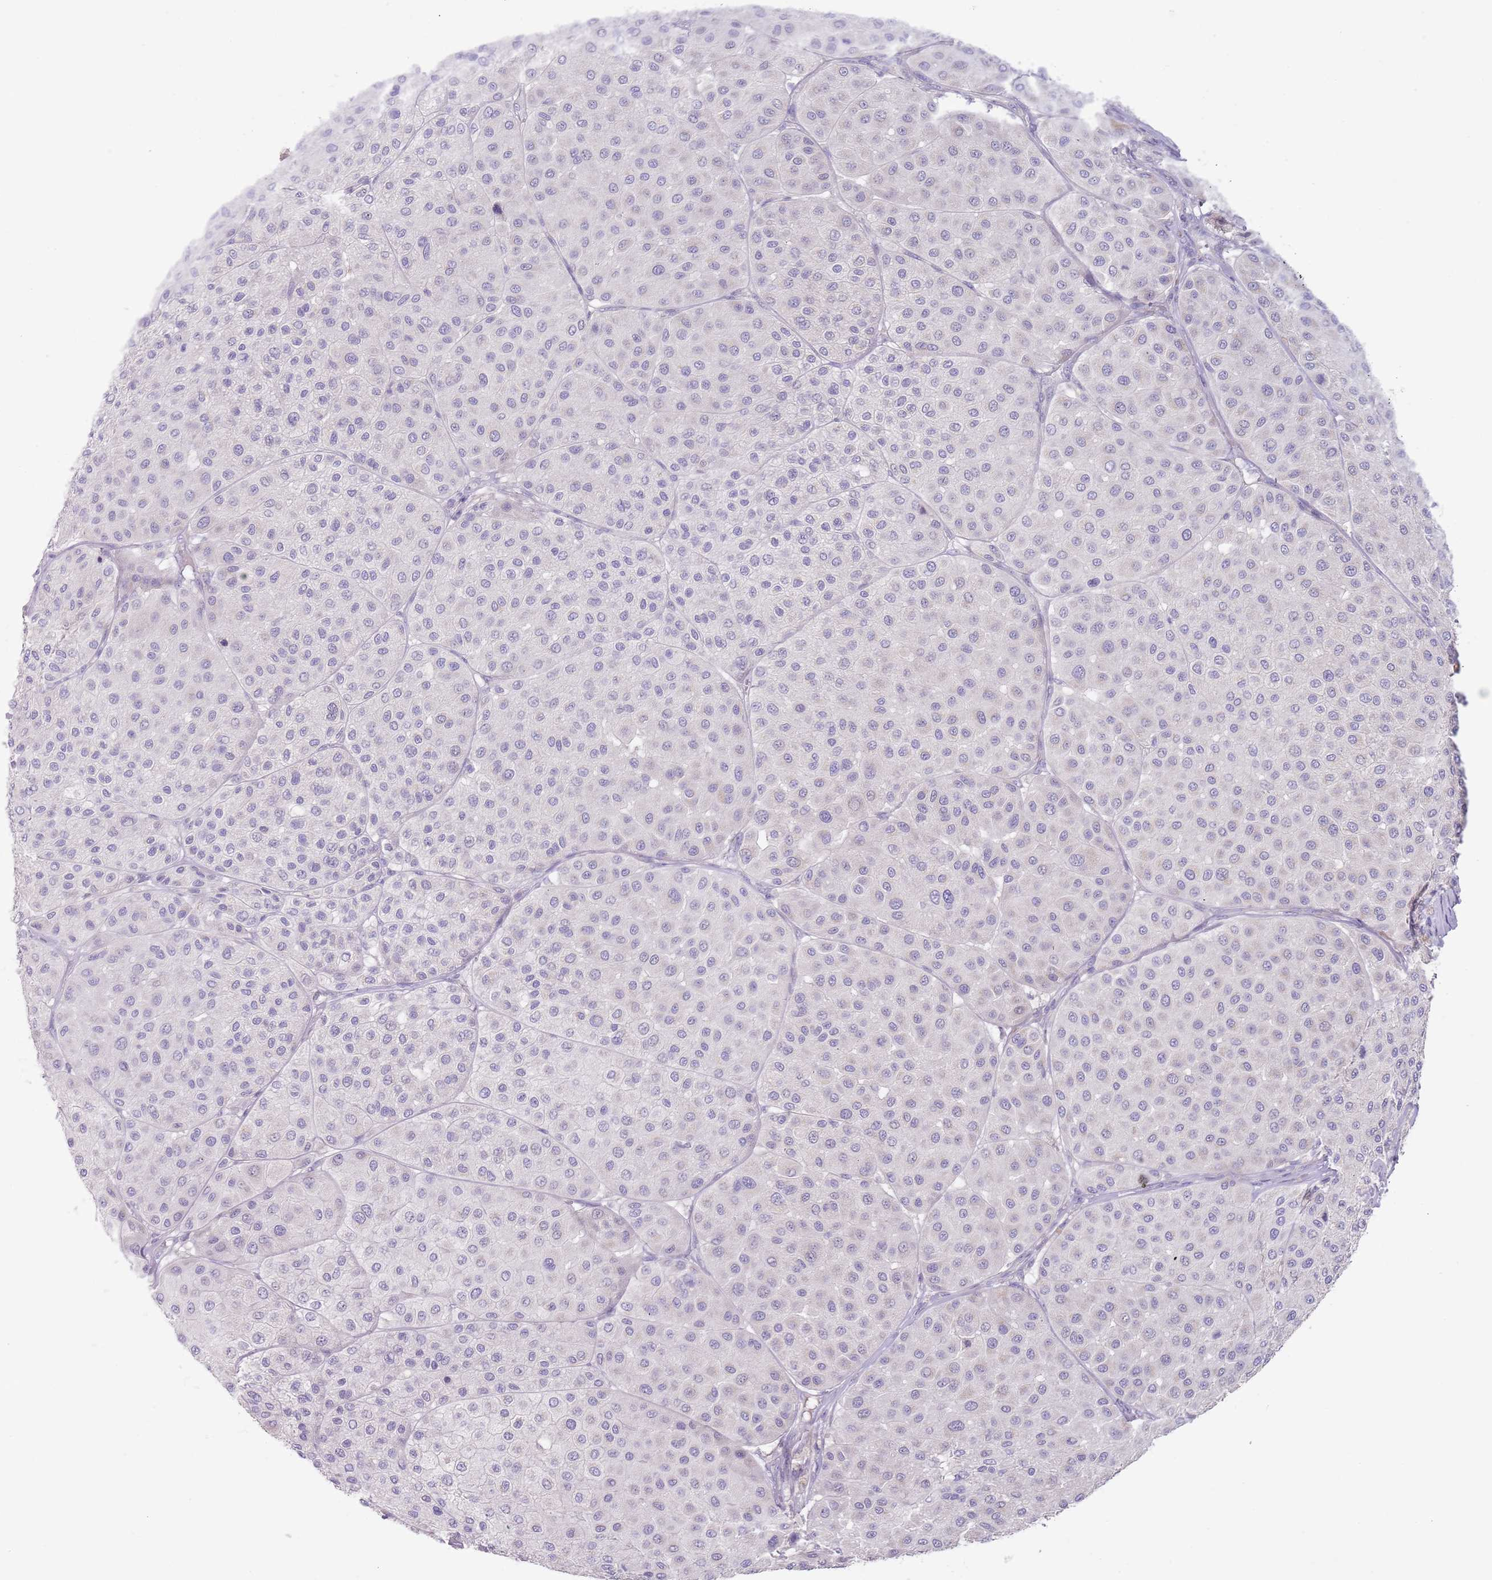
{"staining": {"intensity": "negative", "quantity": "none", "location": "none"}, "tissue": "melanoma", "cell_type": "Tumor cells", "image_type": "cancer", "snomed": [{"axis": "morphology", "description": "Malignant melanoma, Metastatic site"}, {"axis": "topography", "description": "Smooth muscle"}], "caption": "Immunohistochemistry (IHC) photomicrograph of neoplastic tissue: malignant melanoma (metastatic site) stained with DAB (3,3'-diaminobenzidine) shows no significant protein staining in tumor cells.", "gene": "PRAC1", "patient": {"sex": "male", "age": 41}}